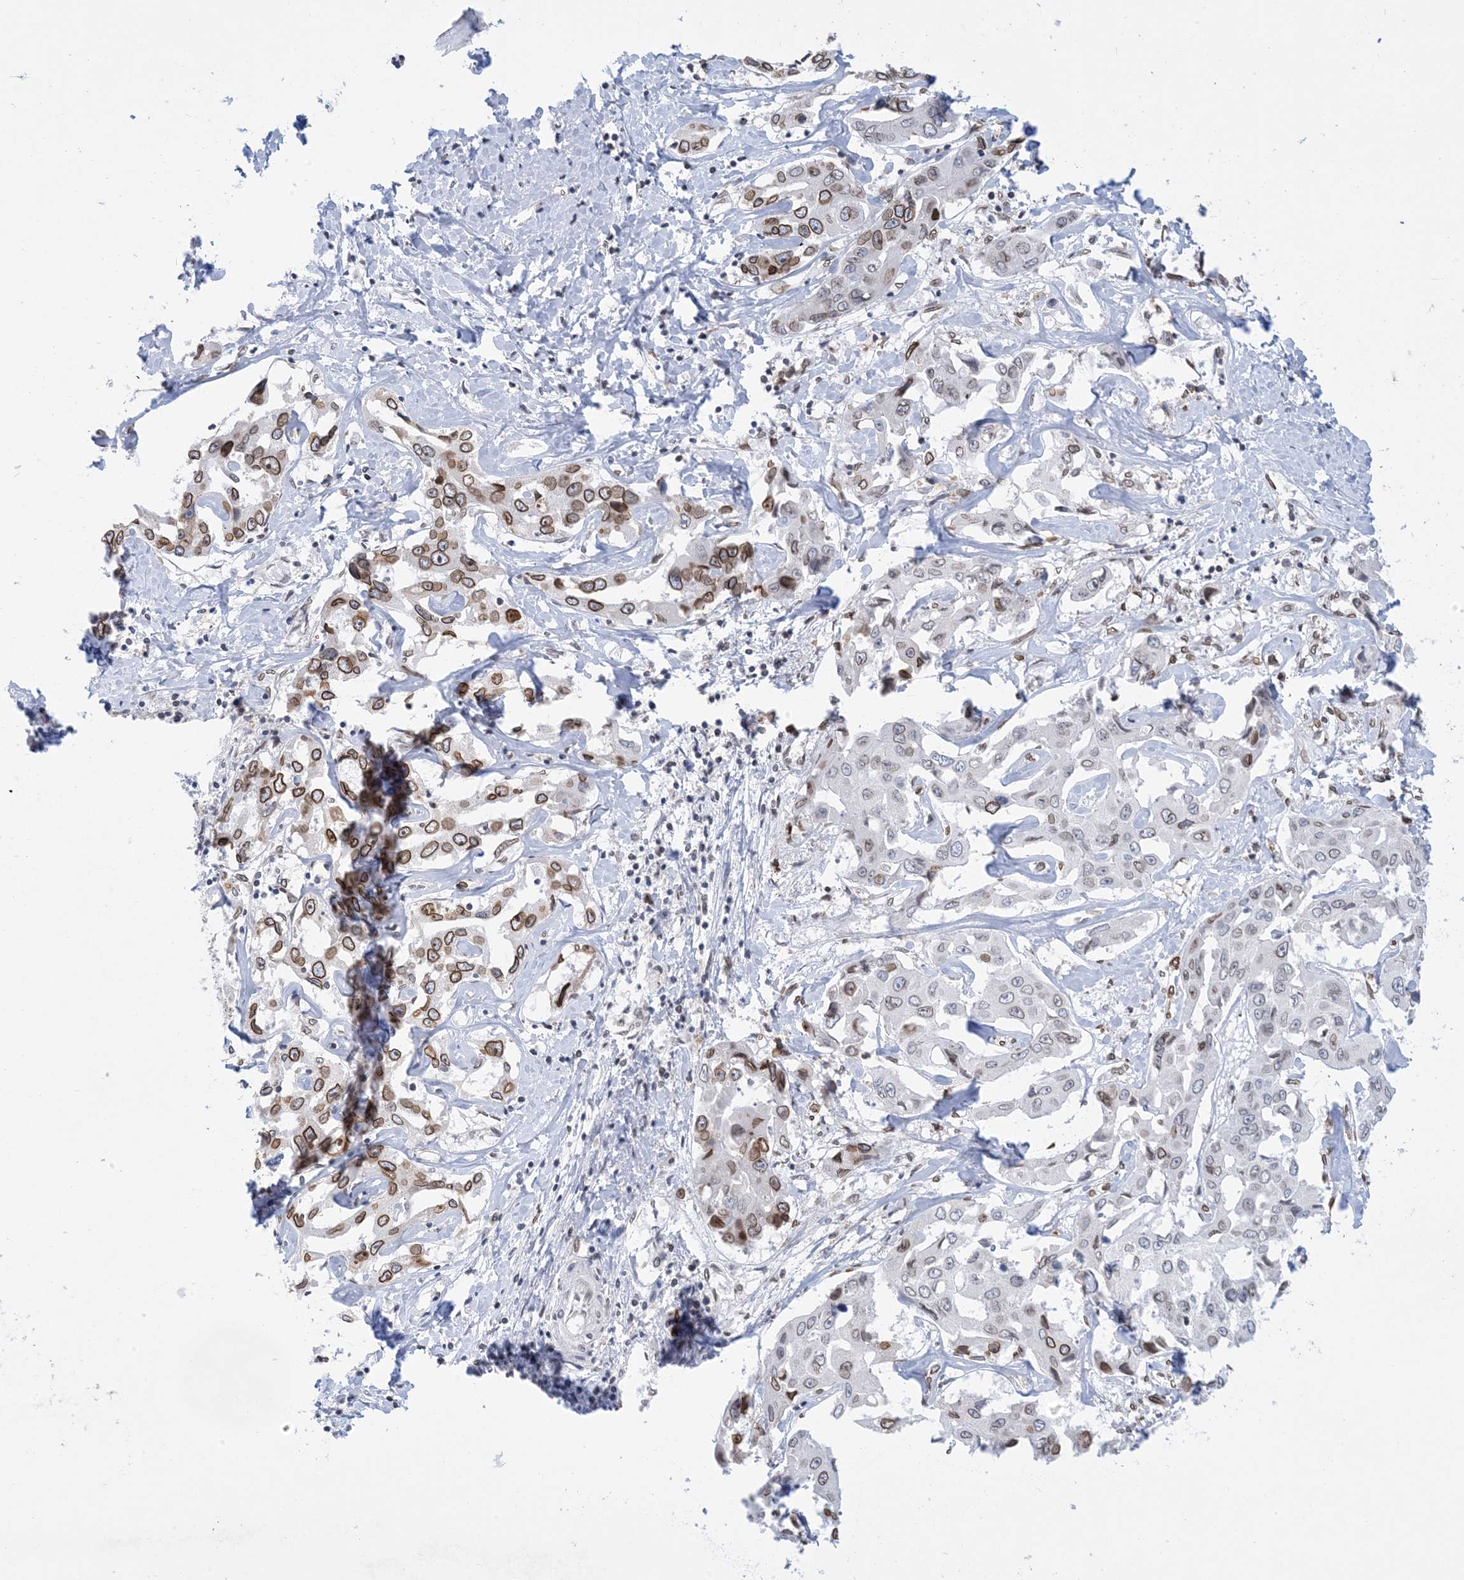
{"staining": {"intensity": "moderate", "quantity": ">75%", "location": "cytoplasmic/membranous,nuclear"}, "tissue": "liver cancer", "cell_type": "Tumor cells", "image_type": "cancer", "snomed": [{"axis": "morphology", "description": "Cholangiocarcinoma"}, {"axis": "topography", "description": "Liver"}], "caption": "Immunohistochemistry (IHC) photomicrograph of human liver cancer stained for a protein (brown), which exhibits medium levels of moderate cytoplasmic/membranous and nuclear expression in approximately >75% of tumor cells.", "gene": "PCYT1A", "patient": {"sex": "male", "age": 59}}